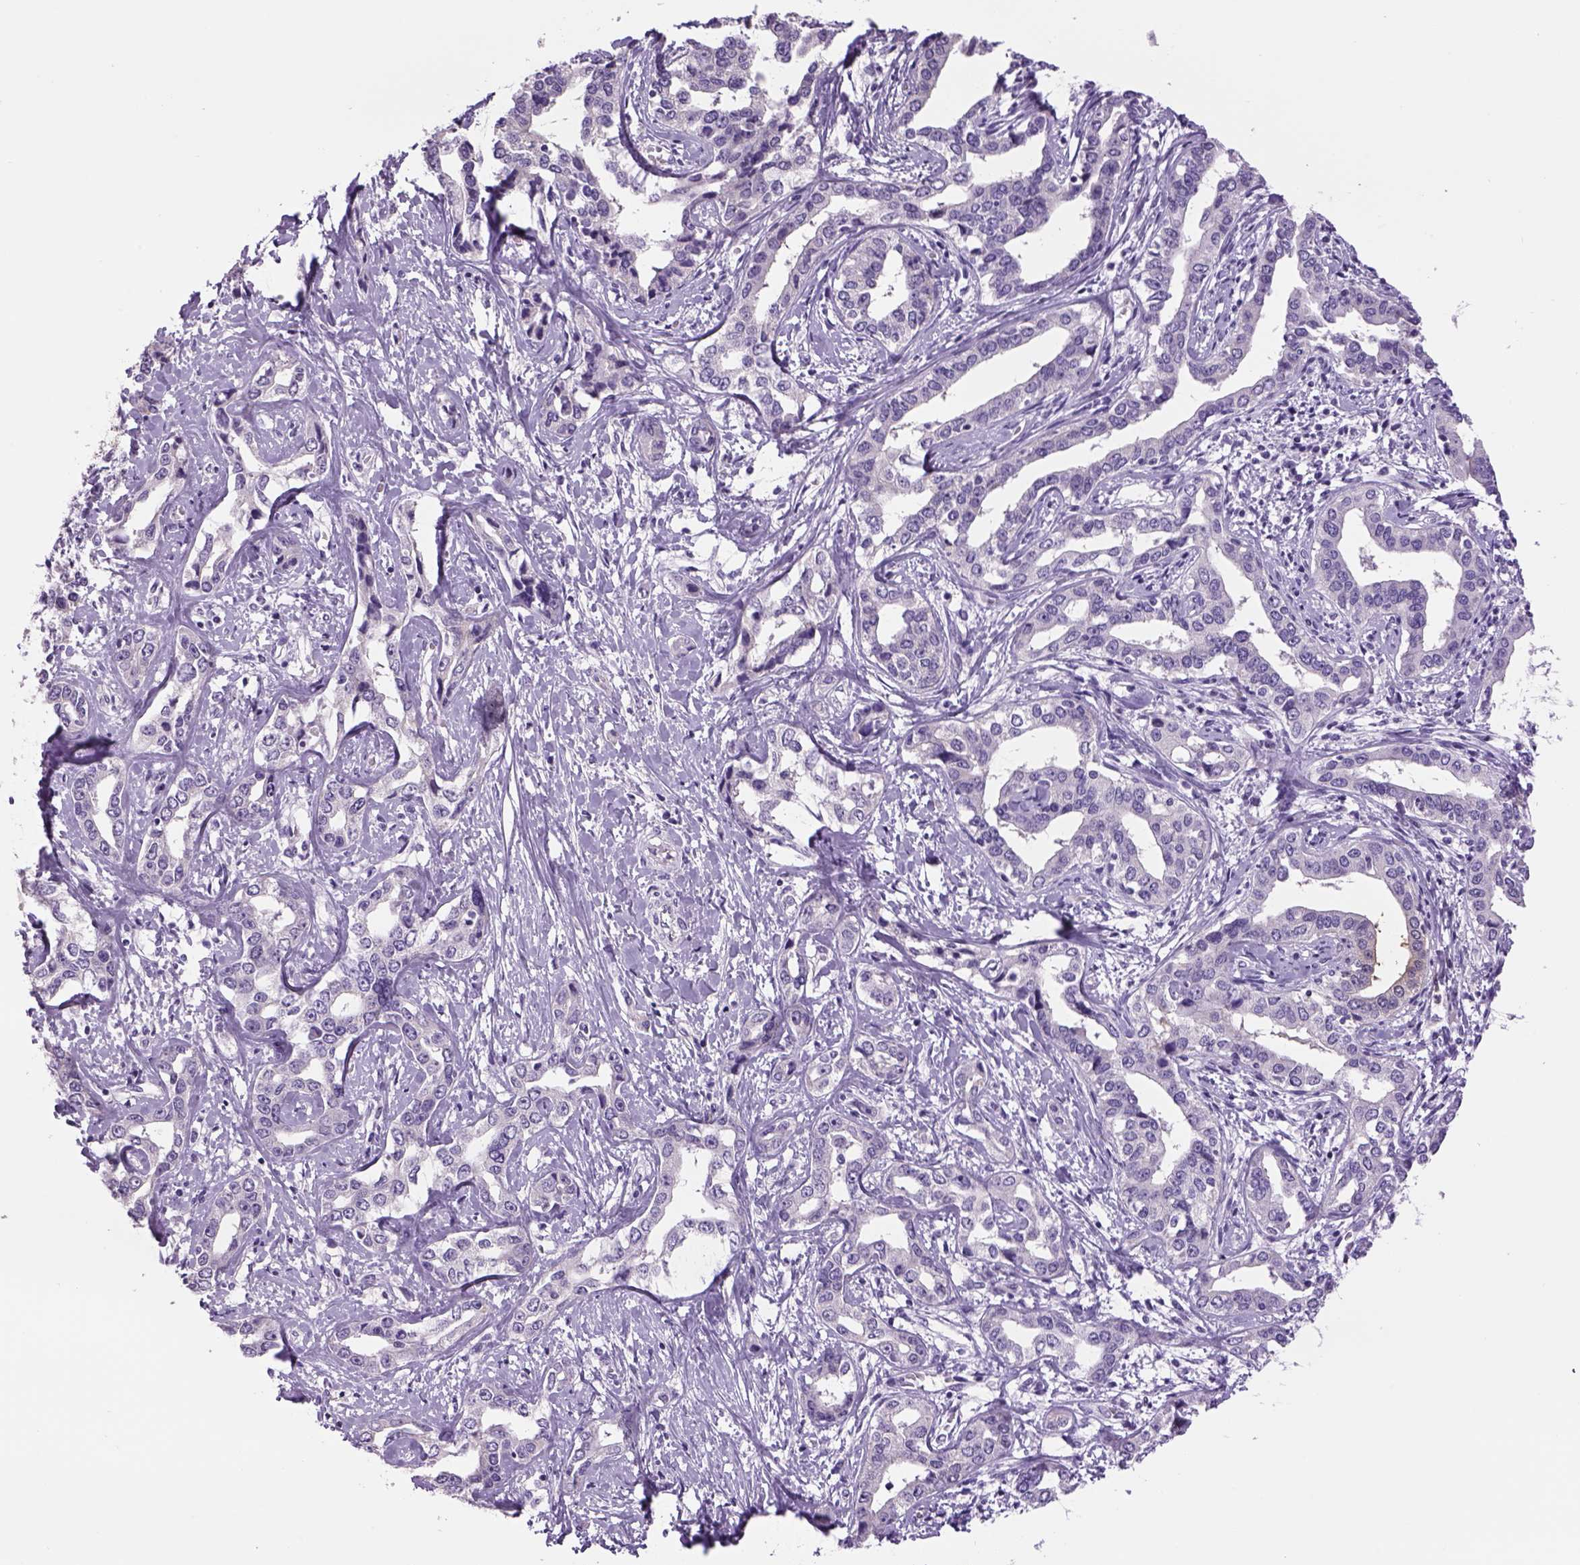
{"staining": {"intensity": "negative", "quantity": "none", "location": "none"}, "tissue": "liver cancer", "cell_type": "Tumor cells", "image_type": "cancer", "snomed": [{"axis": "morphology", "description": "Cholangiocarcinoma"}, {"axis": "topography", "description": "Liver"}], "caption": "Tumor cells show no significant staining in liver cancer.", "gene": "DBH", "patient": {"sex": "male", "age": 59}}